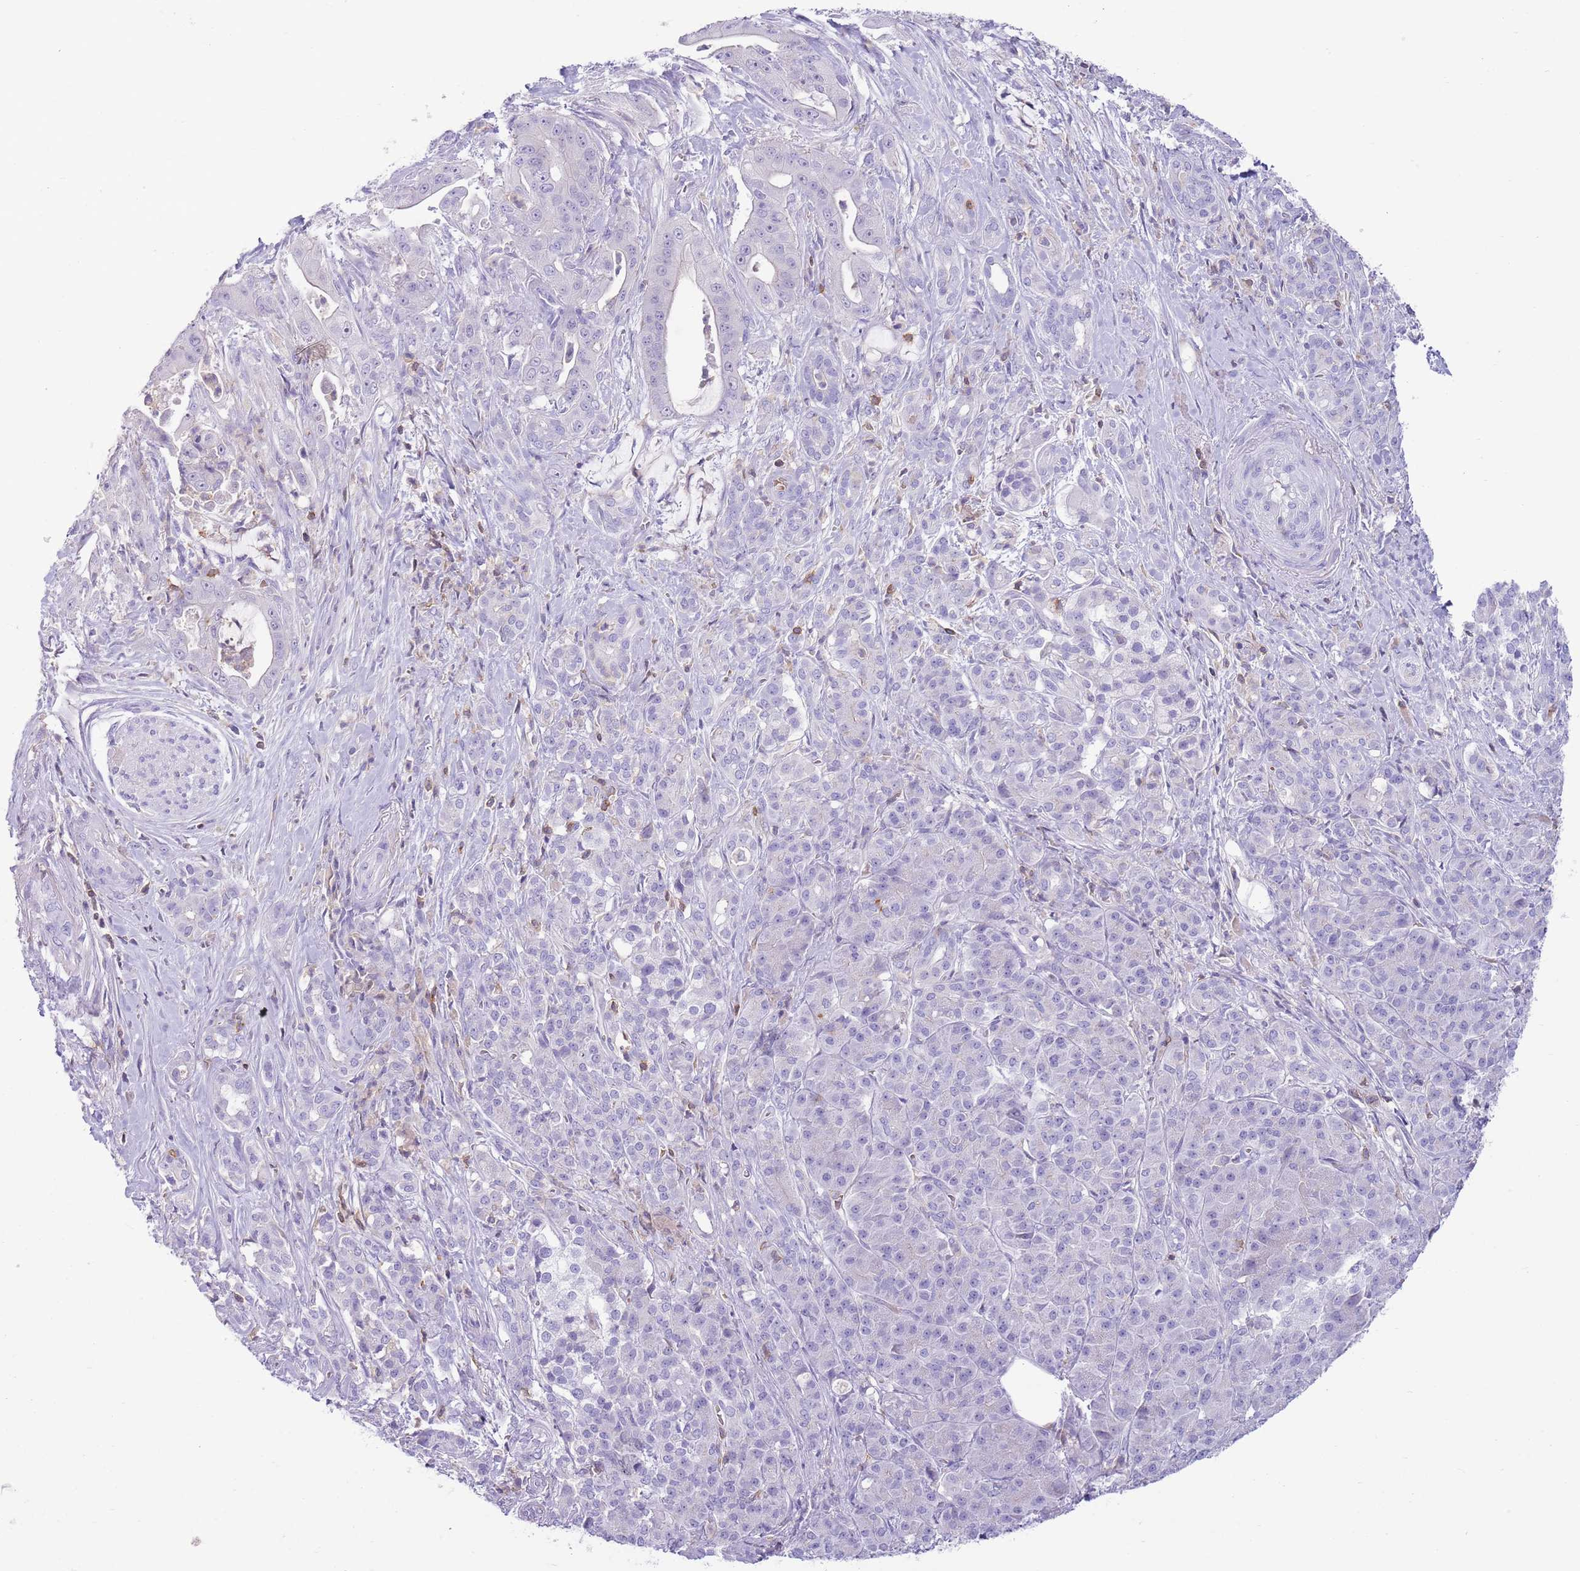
{"staining": {"intensity": "negative", "quantity": "none", "location": "none"}, "tissue": "pancreatic cancer", "cell_type": "Tumor cells", "image_type": "cancer", "snomed": [{"axis": "morphology", "description": "Adenocarcinoma, NOS"}, {"axis": "topography", "description": "Pancreas"}], "caption": "Photomicrograph shows no significant protein expression in tumor cells of pancreatic cancer (adenocarcinoma).", "gene": "OR4Q3", "patient": {"sex": "male", "age": 57}}